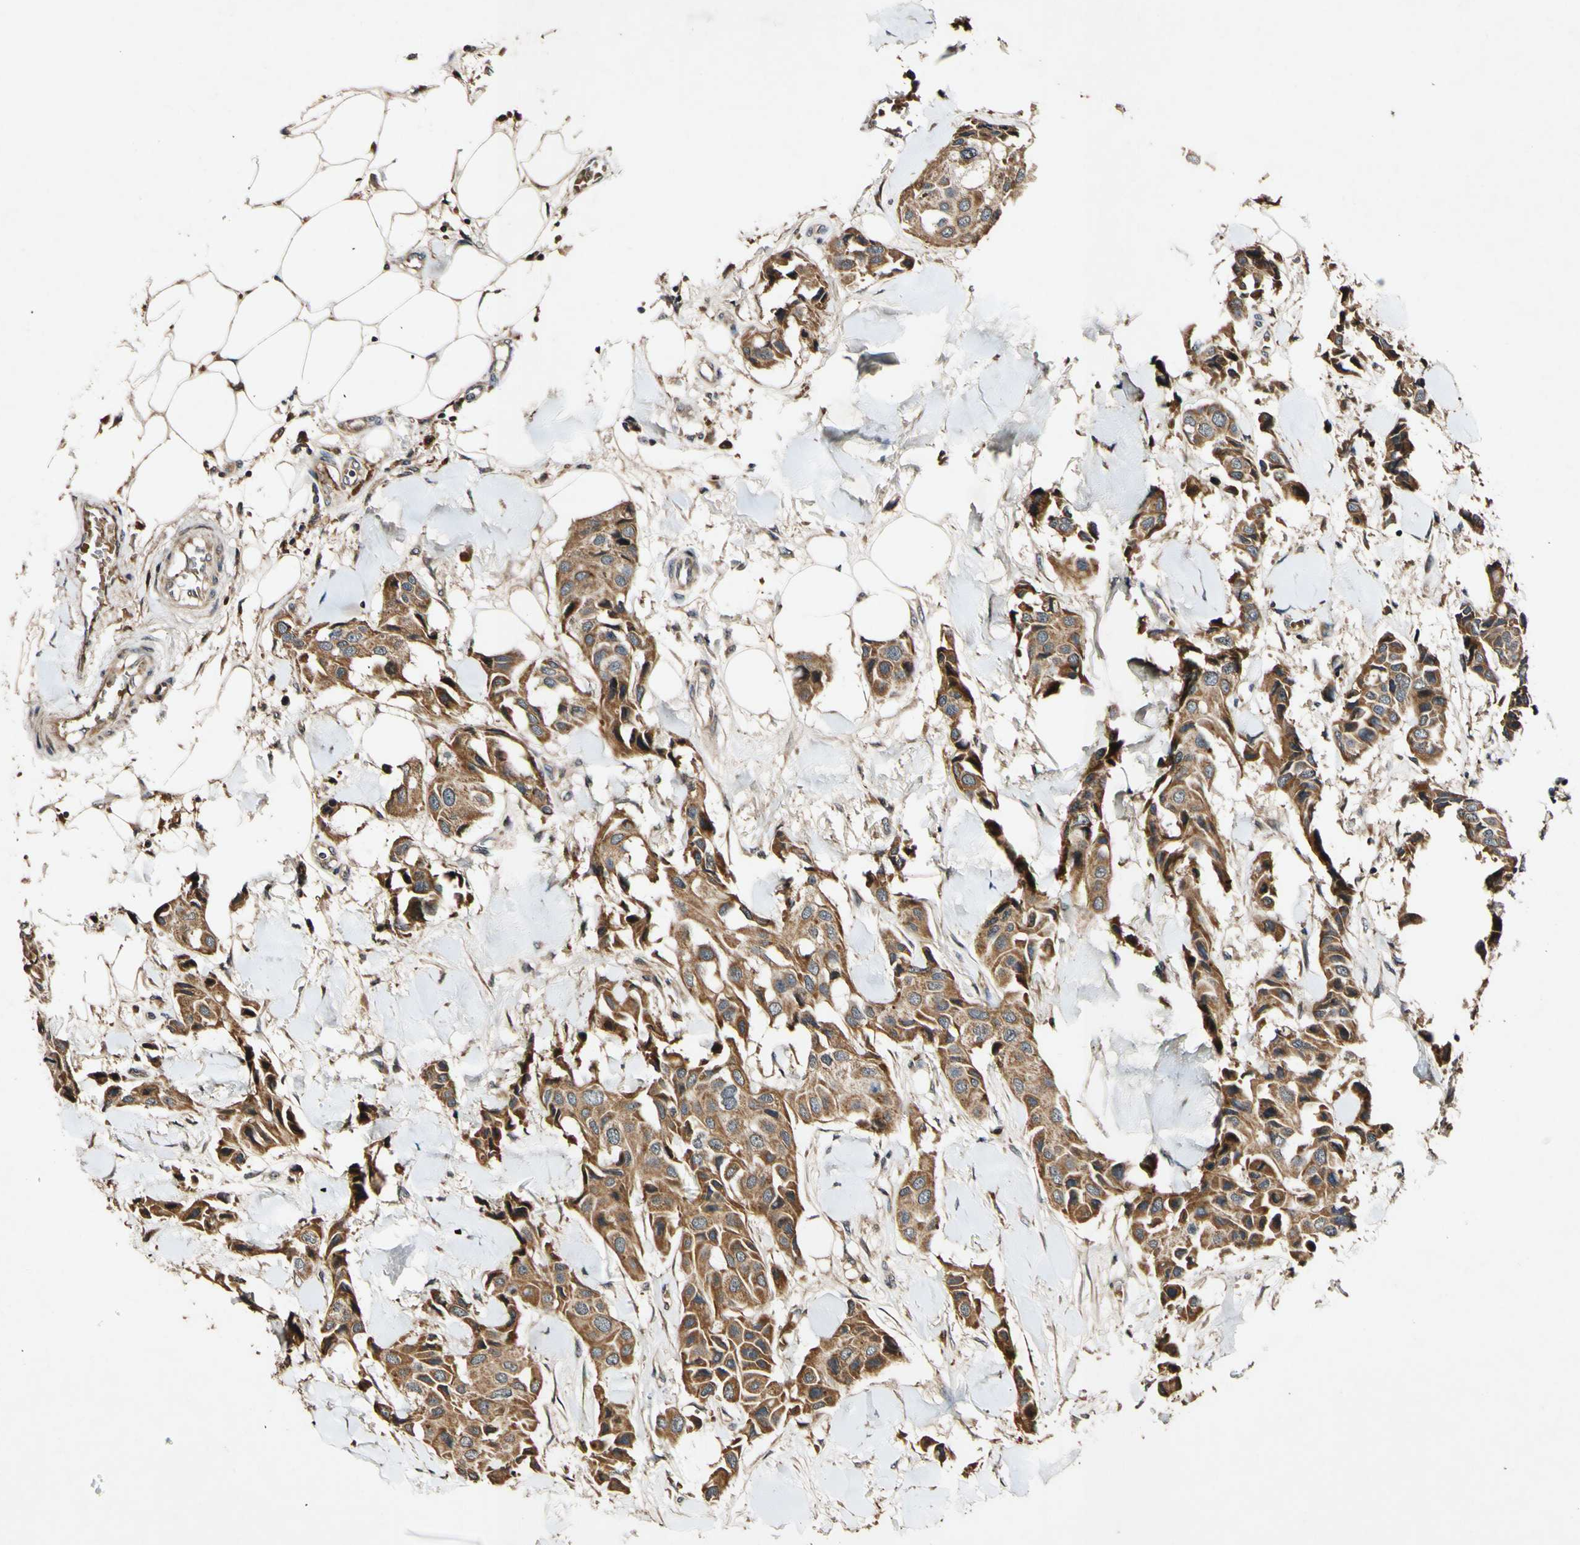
{"staining": {"intensity": "strong", "quantity": ">75%", "location": "cytoplasmic/membranous"}, "tissue": "breast cancer", "cell_type": "Tumor cells", "image_type": "cancer", "snomed": [{"axis": "morphology", "description": "Duct carcinoma"}, {"axis": "topography", "description": "Breast"}], "caption": "The micrograph demonstrates immunohistochemical staining of breast cancer. There is strong cytoplasmic/membranous positivity is seen in about >75% of tumor cells.", "gene": "PLAT", "patient": {"sex": "female", "age": 80}}